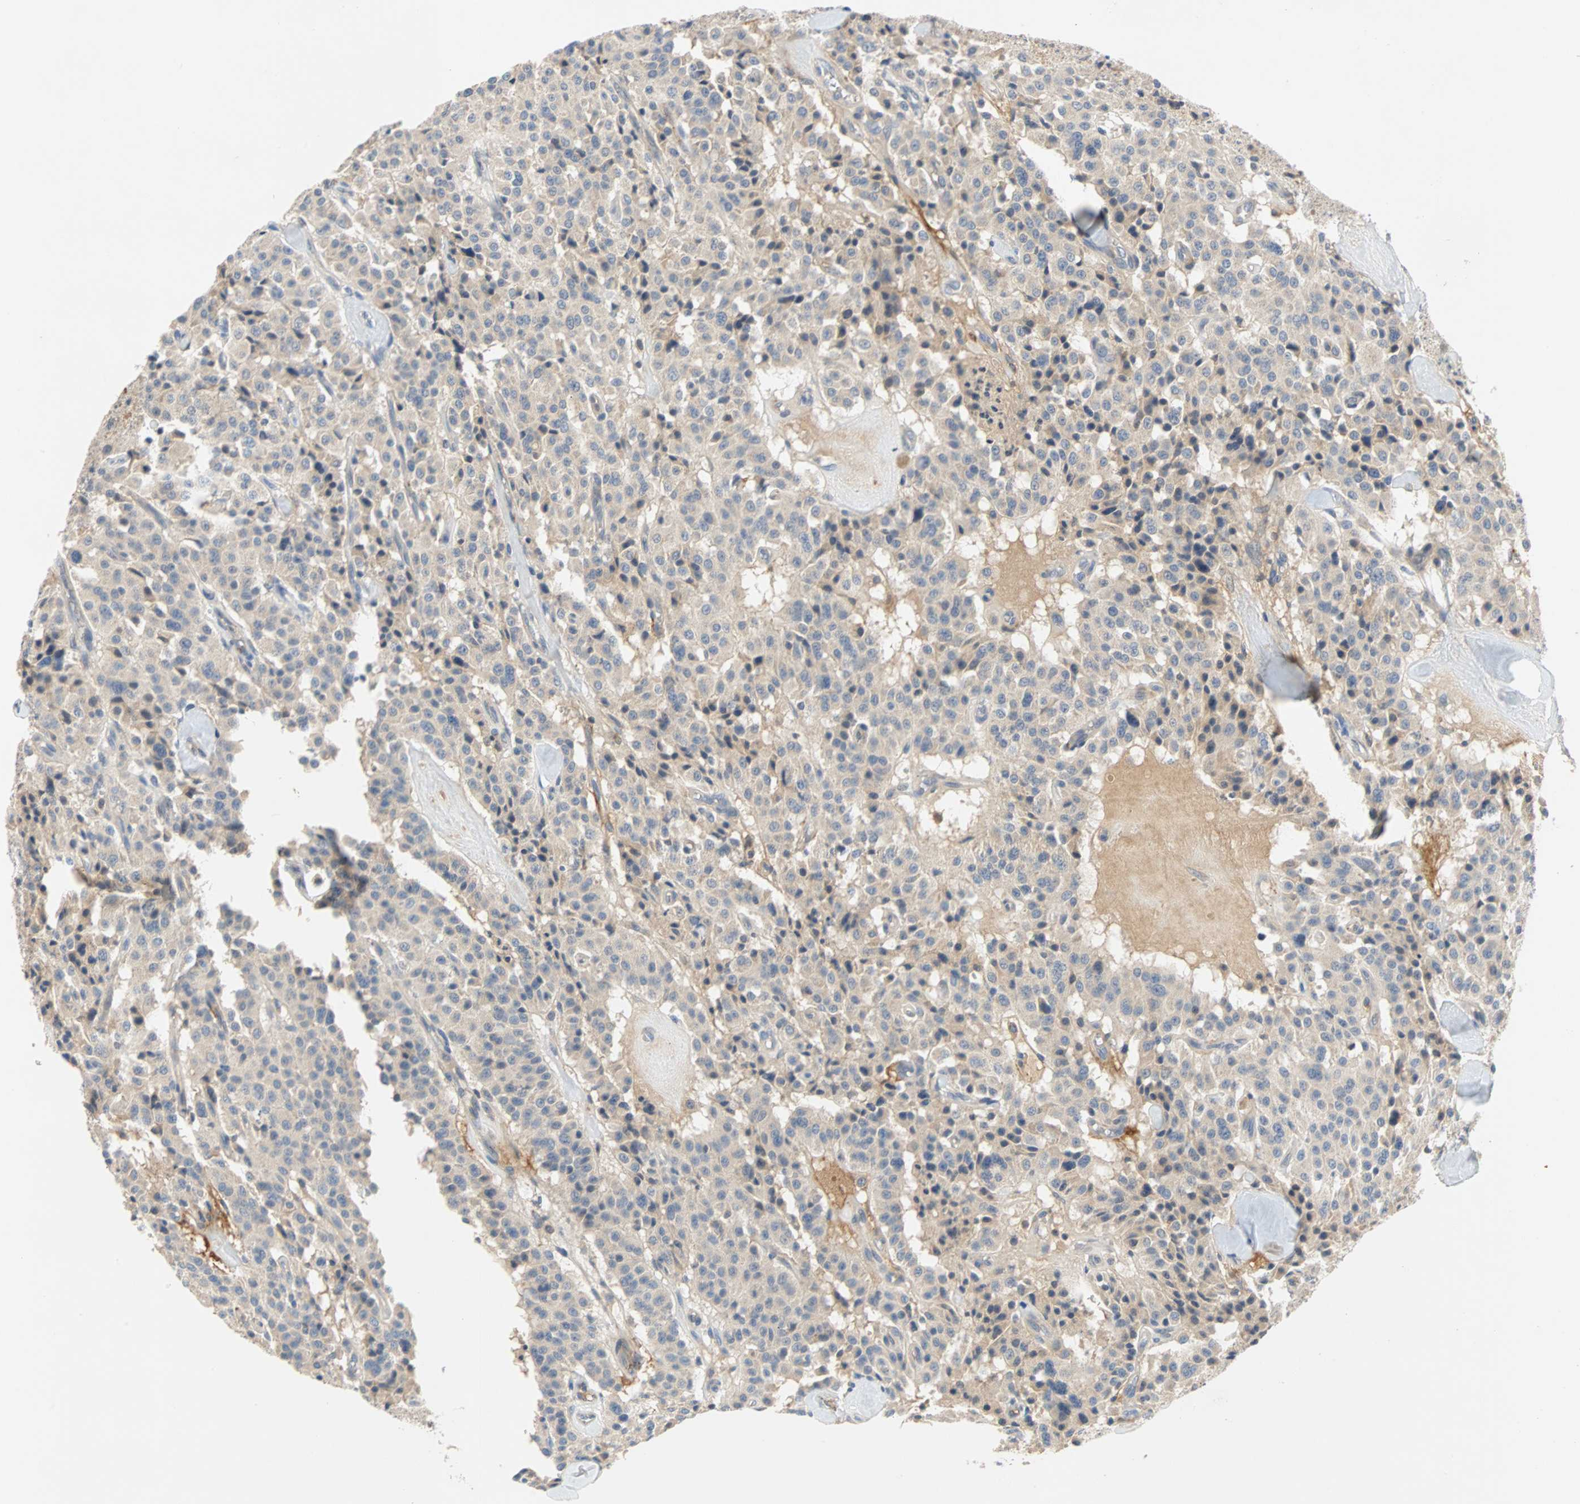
{"staining": {"intensity": "negative", "quantity": "none", "location": "none"}, "tissue": "carcinoid", "cell_type": "Tumor cells", "image_type": "cancer", "snomed": [{"axis": "morphology", "description": "Carcinoid, malignant, NOS"}, {"axis": "topography", "description": "Lung"}], "caption": "An immunohistochemistry (IHC) image of carcinoid is shown. There is no staining in tumor cells of carcinoid.", "gene": "MAP4K1", "patient": {"sex": "male", "age": 30}}